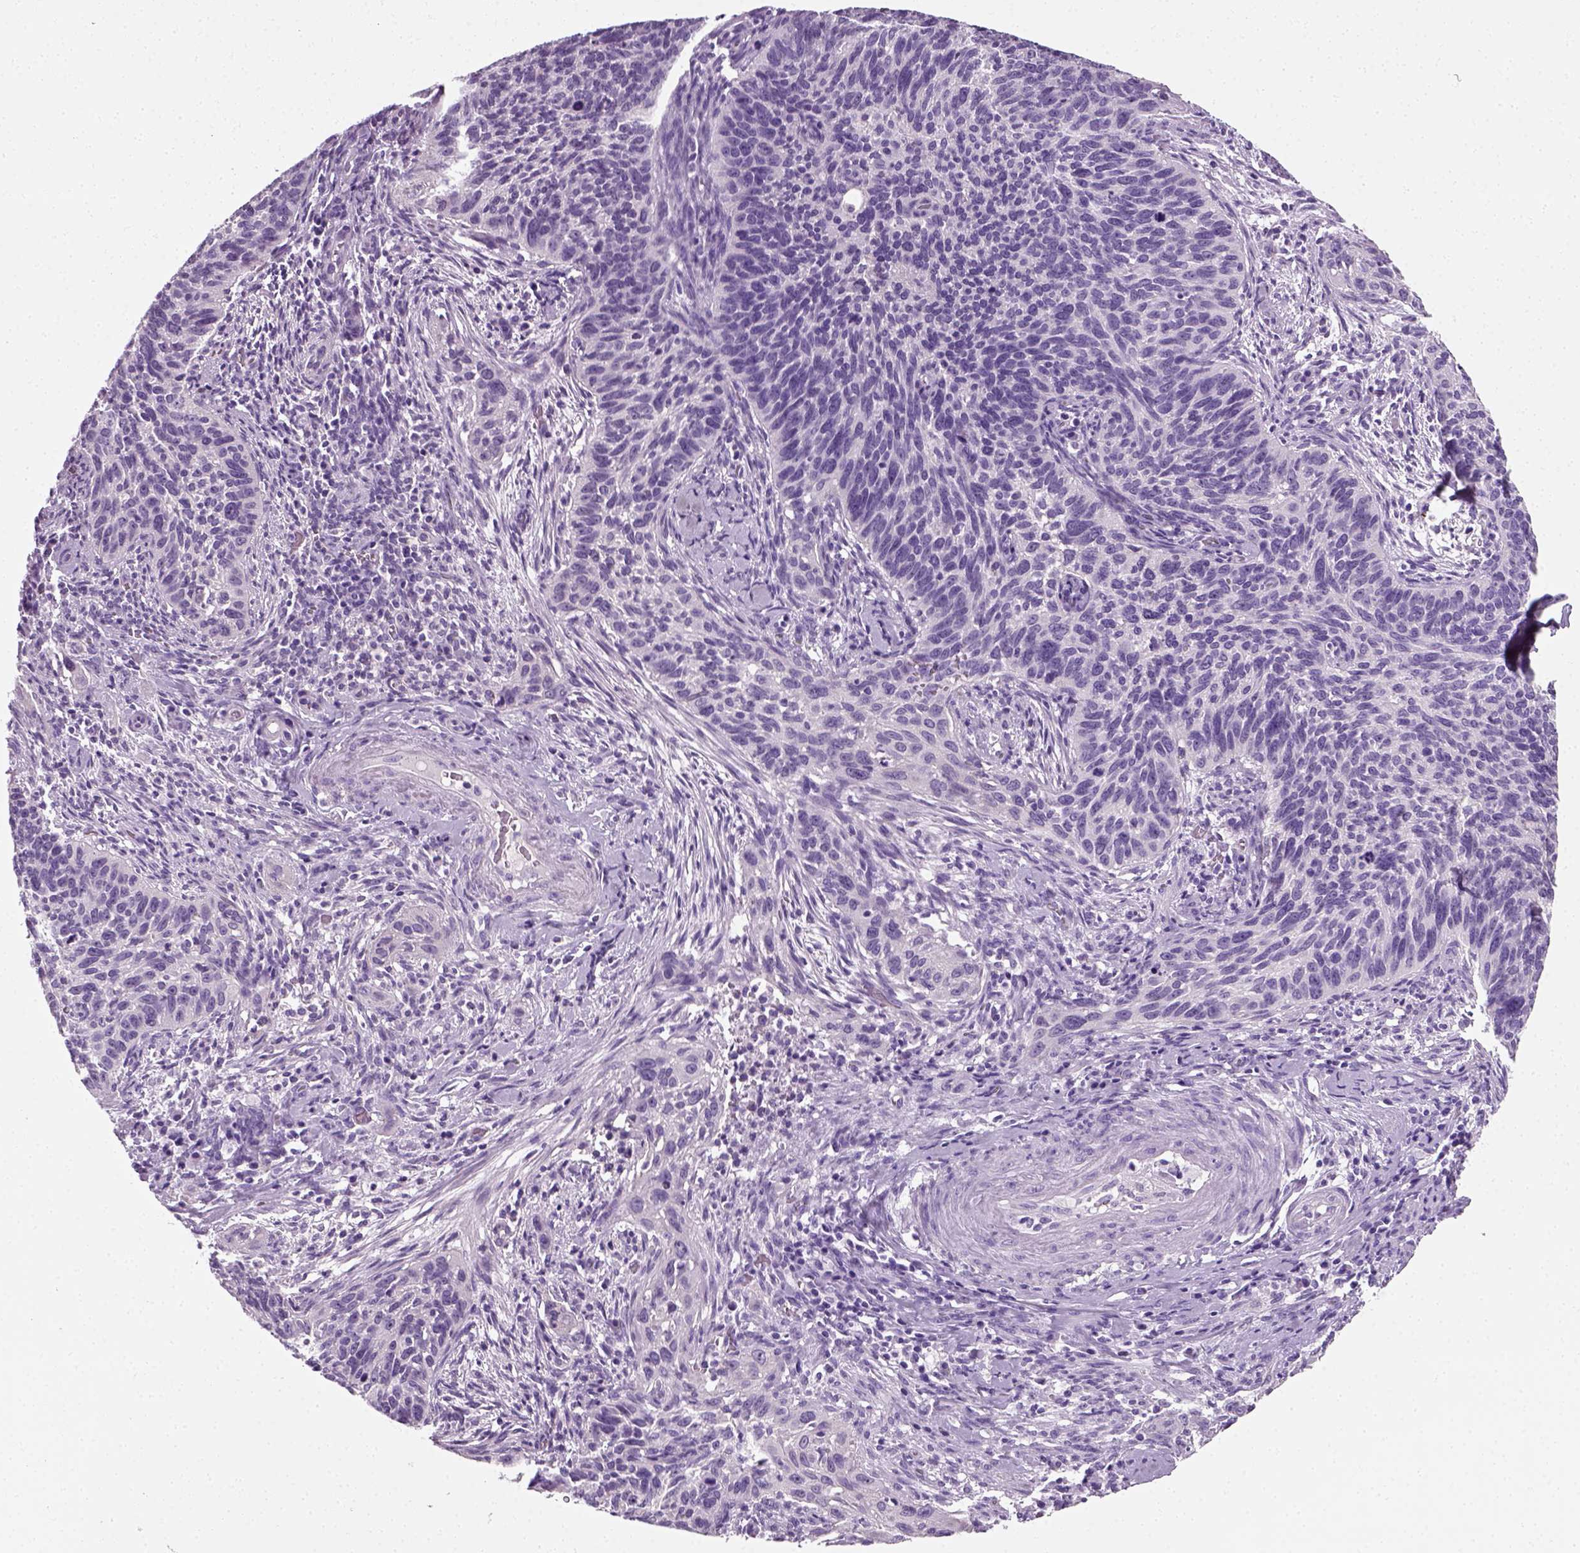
{"staining": {"intensity": "negative", "quantity": "none", "location": "none"}, "tissue": "cervical cancer", "cell_type": "Tumor cells", "image_type": "cancer", "snomed": [{"axis": "morphology", "description": "Squamous cell carcinoma, NOS"}, {"axis": "topography", "description": "Cervix"}], "caption": "IHC of human cervical cancer shows no staining in tumor cells.", "gene": "SPATA31E1", "patient": {"sex": "female", "age": 51}}